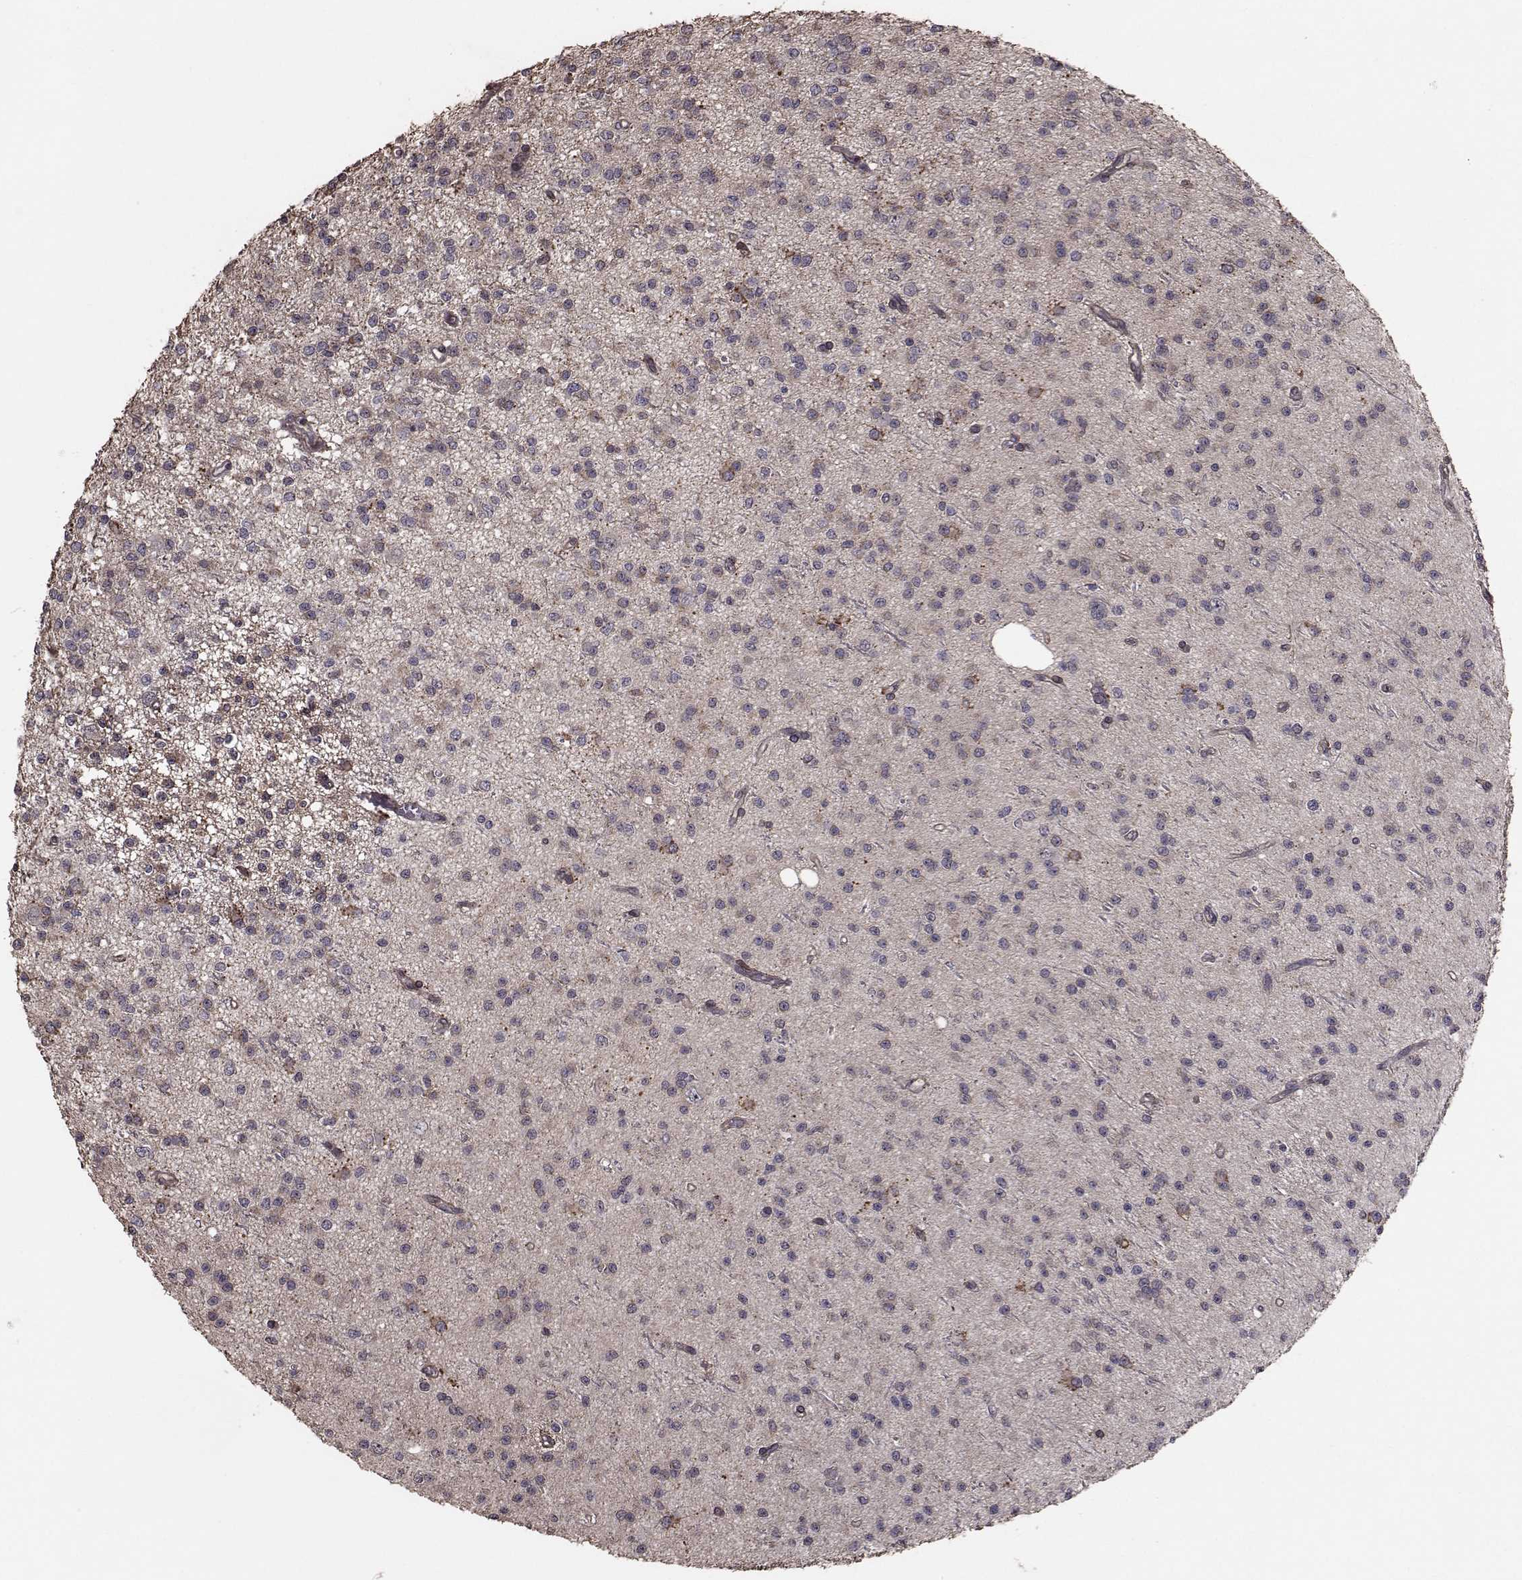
{"staining": {"intensity": "negative", "quantity": "none", "location": "none"}, "tissue": "glioma", "cell_type": "Tumor cells", "image_type": "cancer", "snomed": [{"axis": "morphology", "description": "Glioma, malignant, Low grade"}, {"axis": "topography", "description": "Brain"}], "caption": "An image of human glioma is negative for staining in tumor cells.", "gene": "TRIP10", "patient": {"sex": "male", "age": 27}}